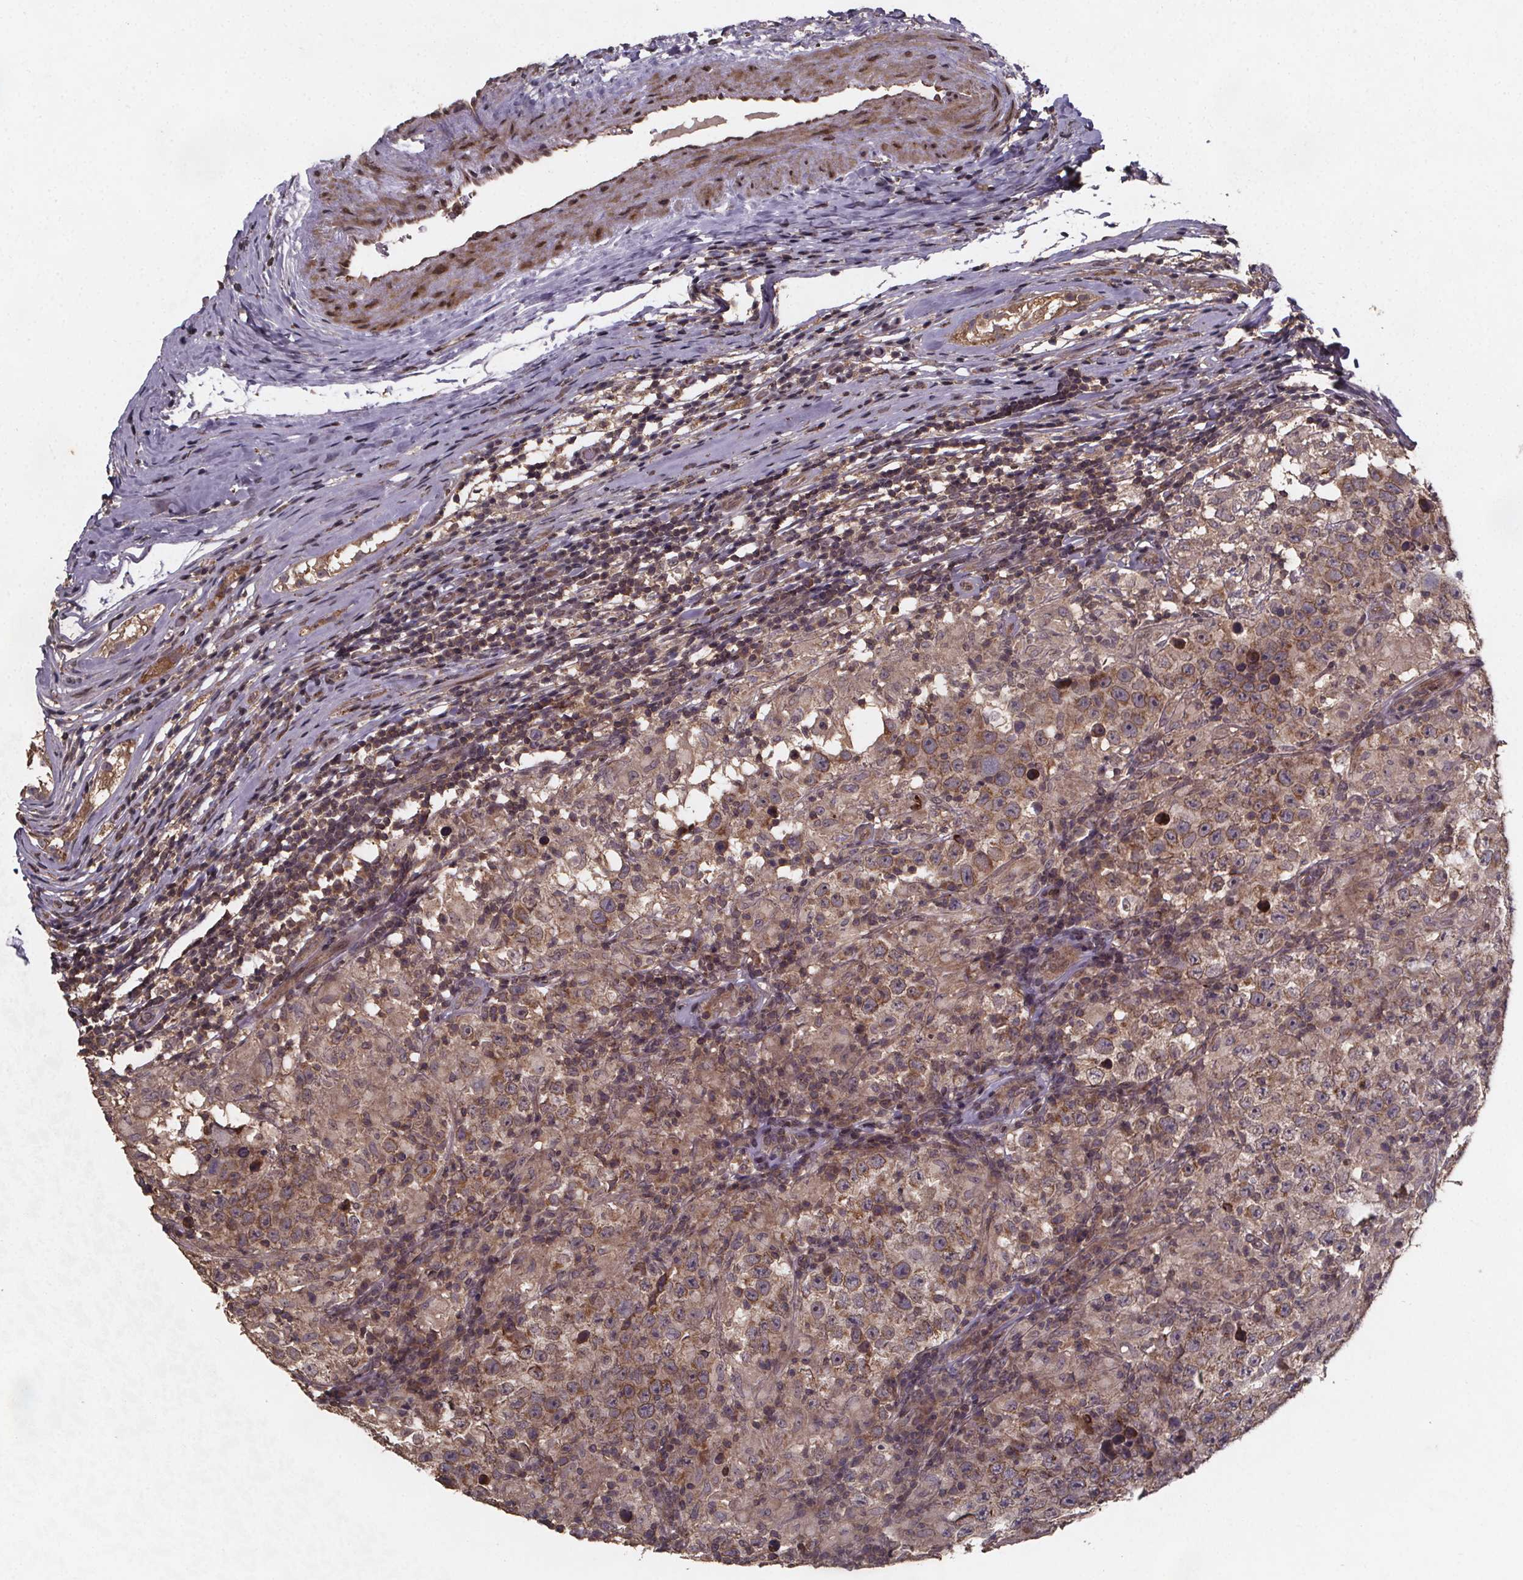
{"staining": {"intensity": "moderate", "quantity": ">75%", "location": "cytoplasmic/membranous,nuclear"}, "tissue": "testis cancer", "cell_type": "Tumor cells", "image_type": "cancer", "snomed": [{"axis": "morphology", "description": "Seminoma, NOS"}, {"axis": "morphology", "description": "Carcinoma, Embryonal, NOS"}, {"axis": "topography", "description": "Testis"}], "caption": "Embryonal carcinoma (testis) stained with immunohistochemistry (IHC) displays moderate cytoplasmic/membranous and nuclear staining in about >75% of tumor cells.", "gene": "PIERCE2", "patient": {"sex": "male", "age": 41}}